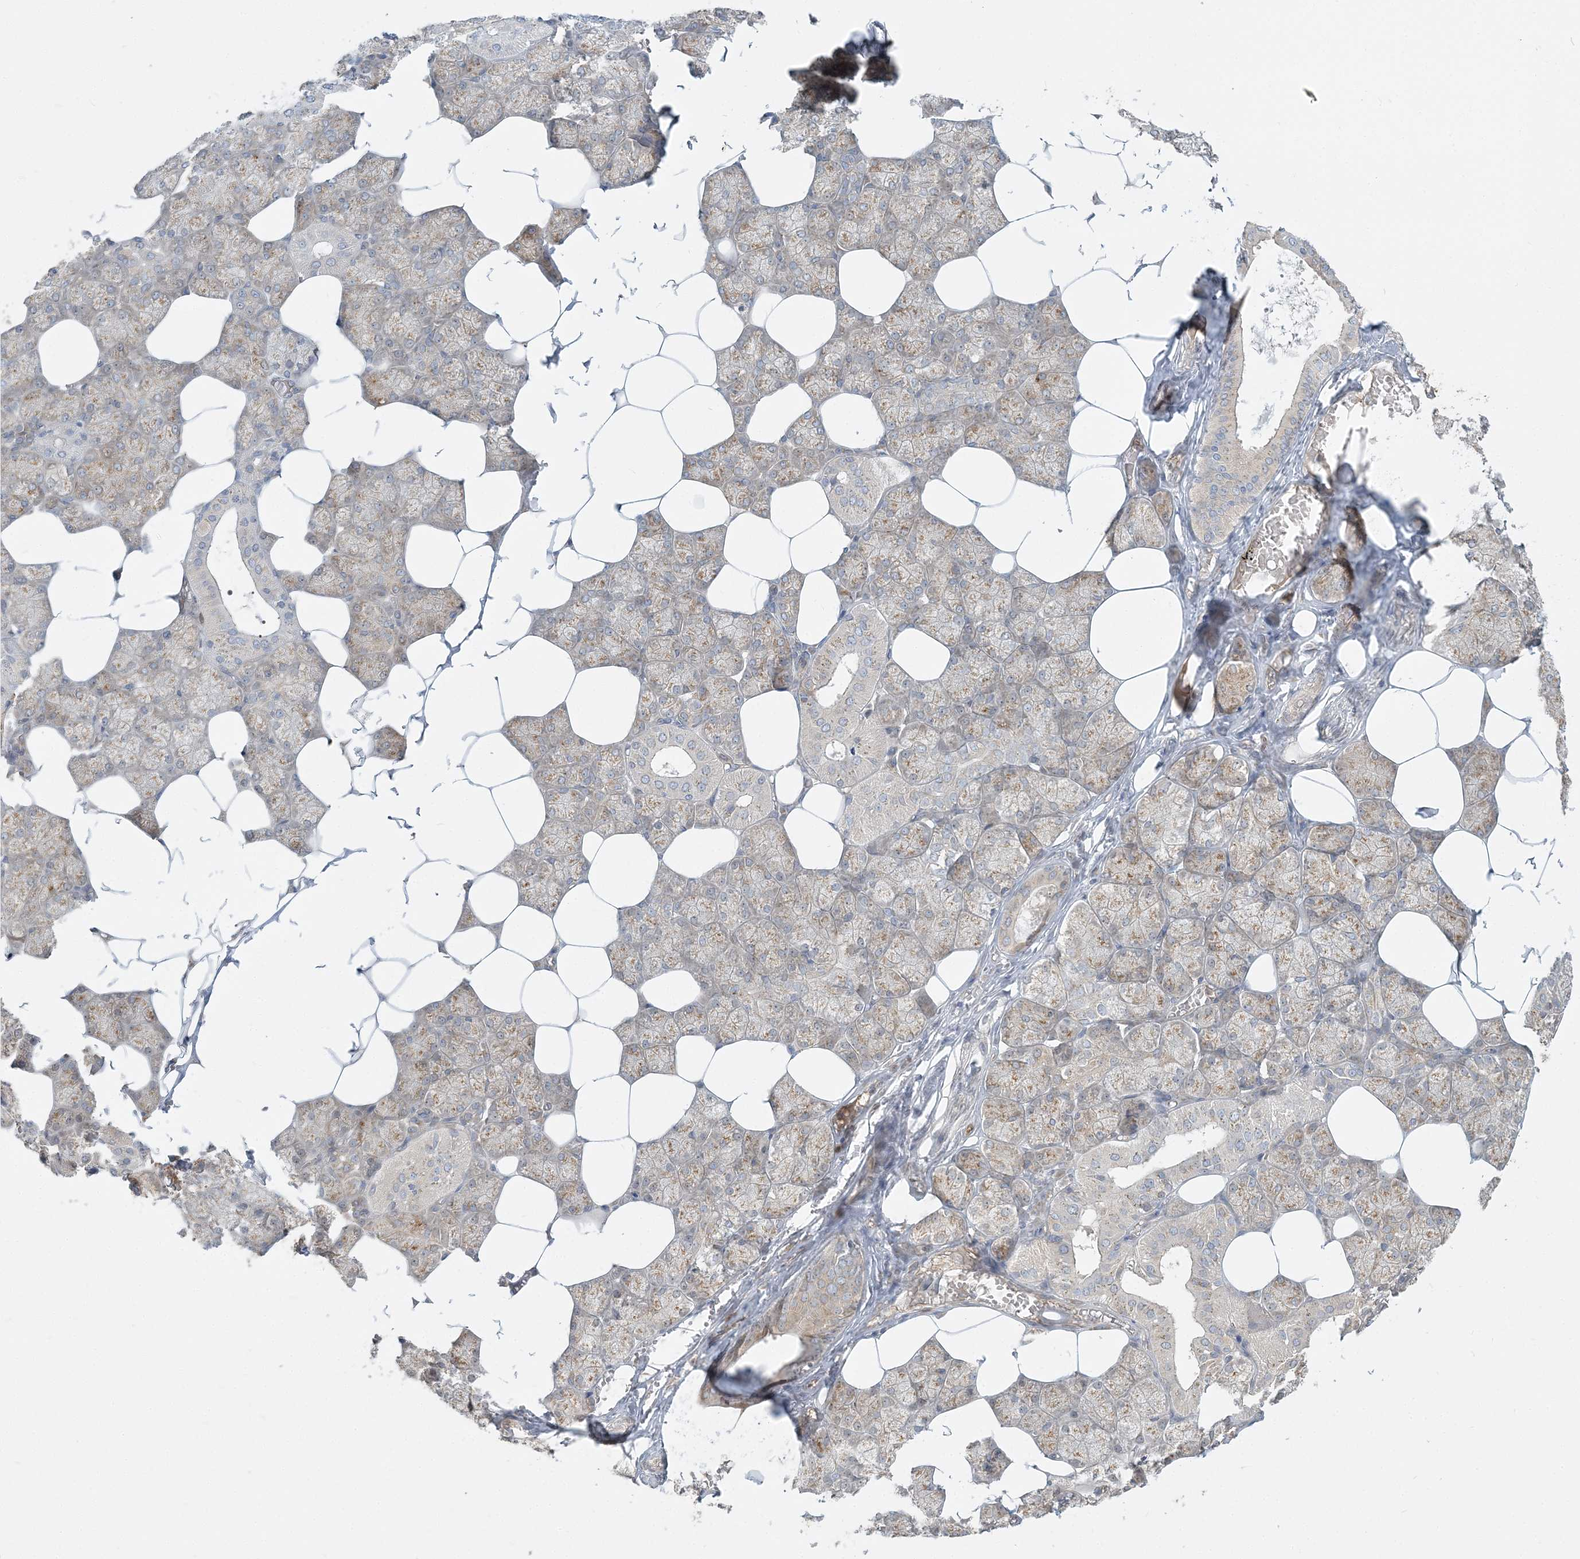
{"staining": {"intensity": "strong", "quantity": "25%-75%", "location": "cytoplasmic/membranous"}, "tissue": "salivary gland", "cell_type": "Glandular cells", "image_type": "normal", "snomed": [{"axis": "morphology", "description": "Normal tissue, NOS"}, {"axis": "topography", "description": "Salivary gland"}], "caption": "Immunohistochemistry staining of benign salivary gland, which demonstrates high levels of strong cytoplasmic/membranous expression in about 25%-75% of glandular cells indicating strong cytoplasmic/membranous protein positivity. The staining was performed using DAB (3,3'-diaminobenzidine) (brown) for protein detection and nuclei were counterstained in hematoxylin (blue).", "gene": "AP1AR", "patient": {"sex": "male", "age": 62}}